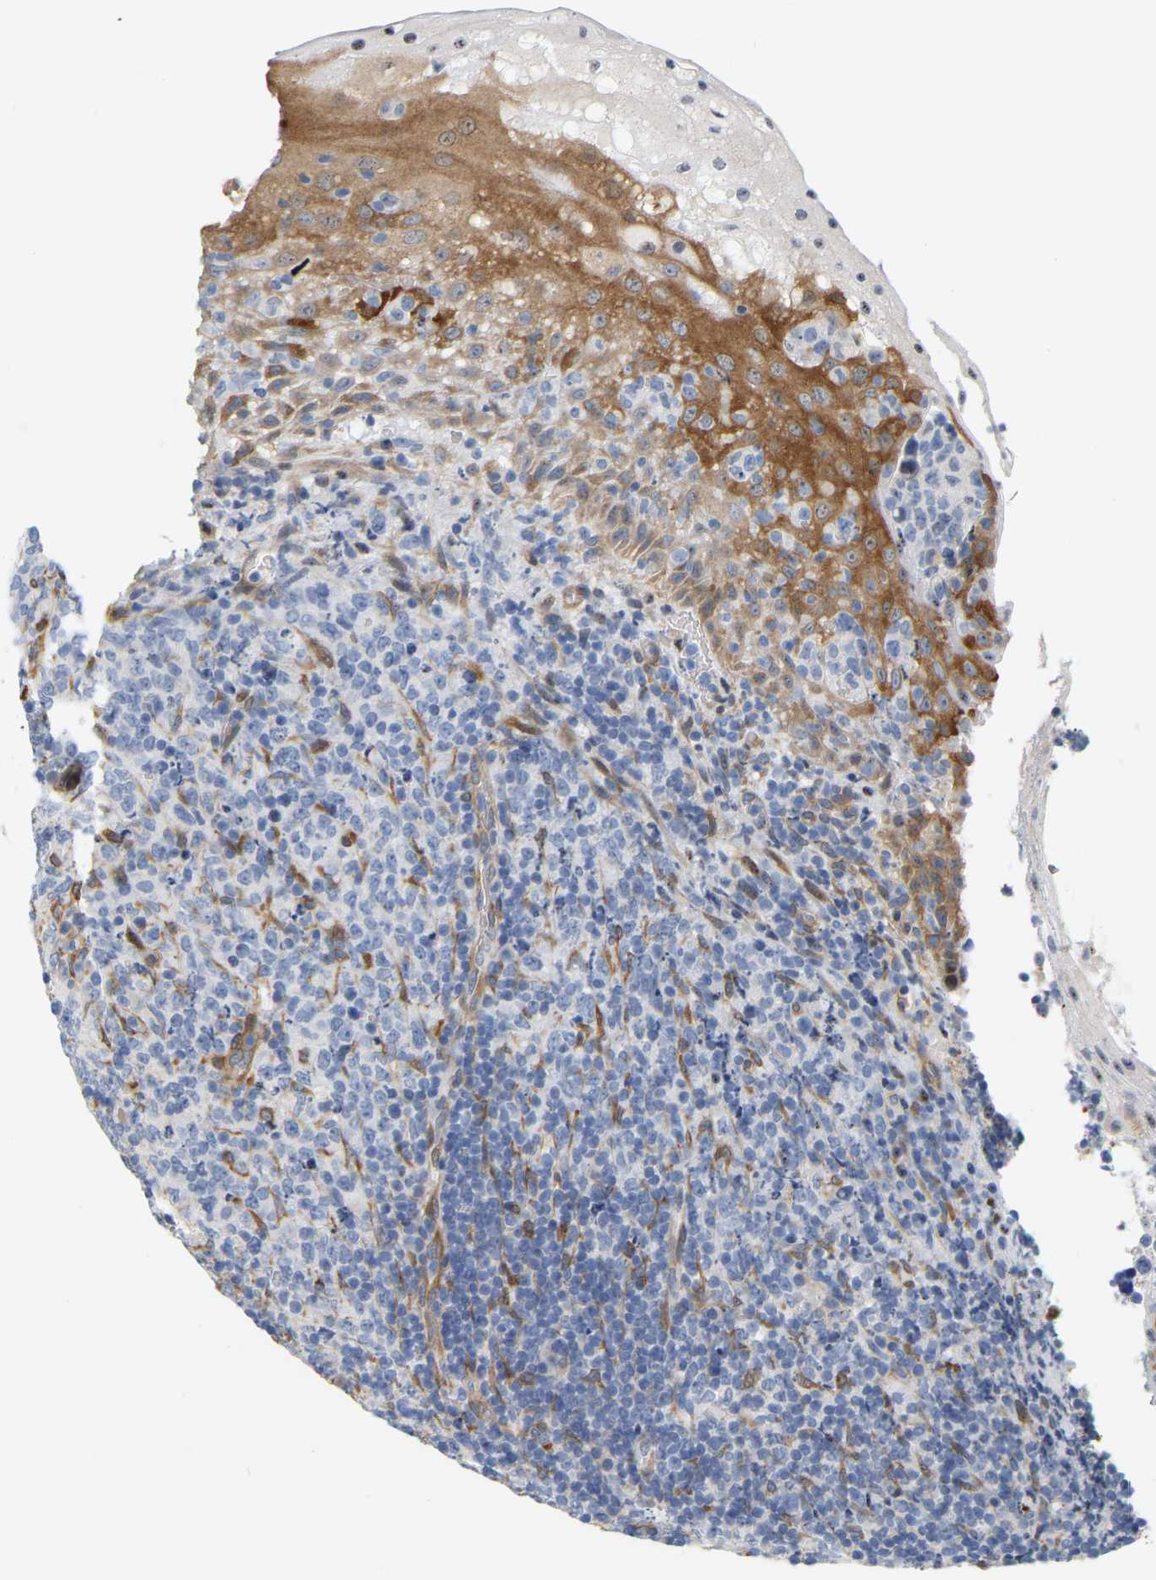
{"staining": {"intensity": "negative", "quantity": "none", "location": "none"}, "tissue": "lymphoma", "cell_type": "Tumor cells", "image_type": "cancer", "snomed": [{"axis": "morphology", "description": "Malignant lymphoma, non-Hodgkin's type, High grade"}, {"axis": "topography", "description": "Tonsil"}], "caption": "There is no significant positivity in tumor cells of high-grade malignant lymphoma, non-Hodgkin's type.", "gene": "RAPH1", "patient": {"sex": "female", "age": 36}}